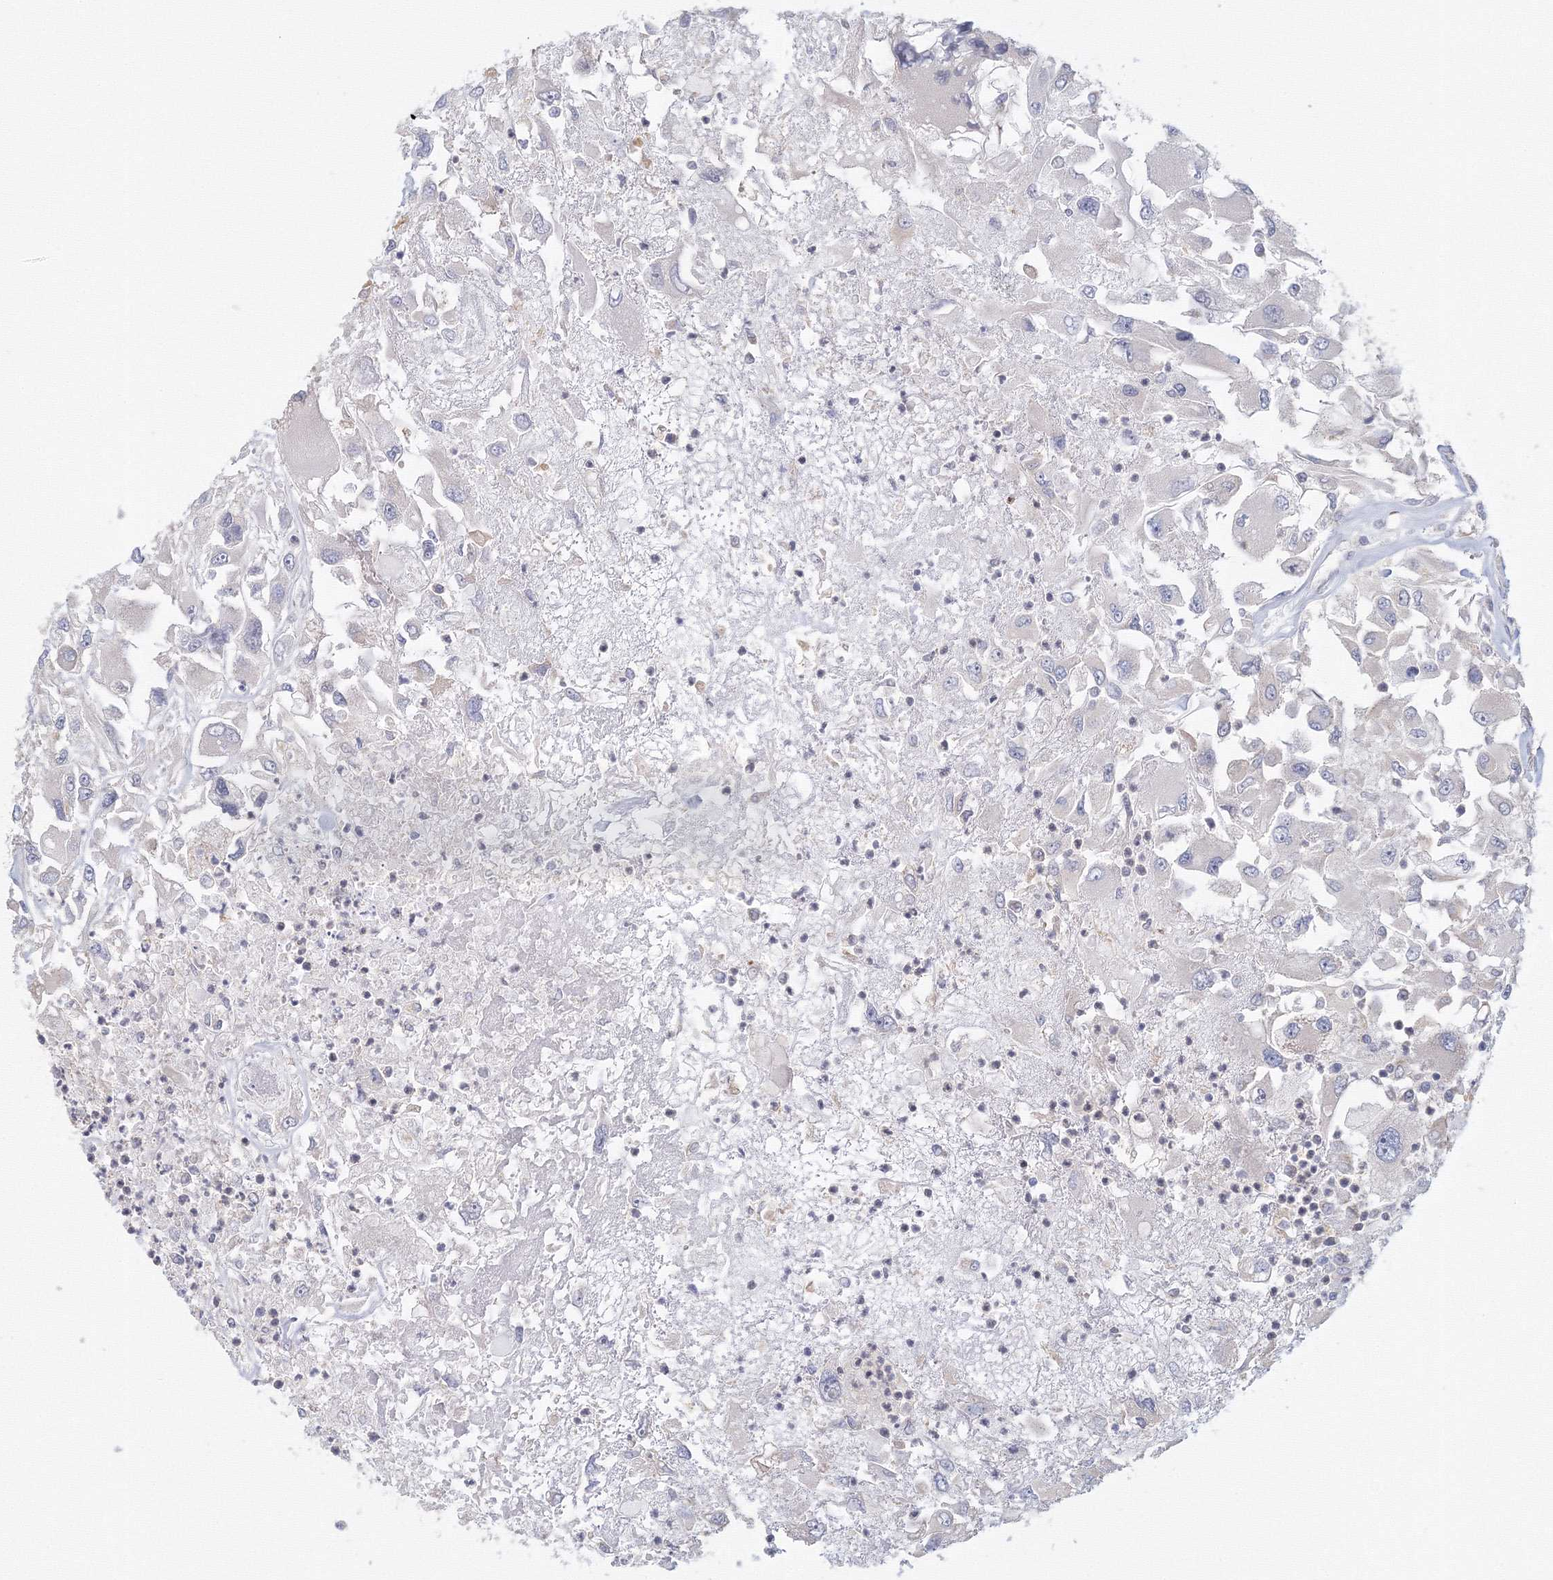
{"staining": {"intensity": "negative", "quantity": "none", "location": "none"}, "tissue": "renal cancer", "cell_type": "Tumor cells", "image_type": "cancer", "snomed": [{"axis": "morphology", "description": "Adenocarcinoma, NOS"}, {"axis": "topography", "description": "Kidney"}], "caption": "An image of renal adenocarcinoma stained for a protein reveals no brown staining in tumor cells.", "gene": "TACC2", "patient": {"sex": "female", "age": 52}}